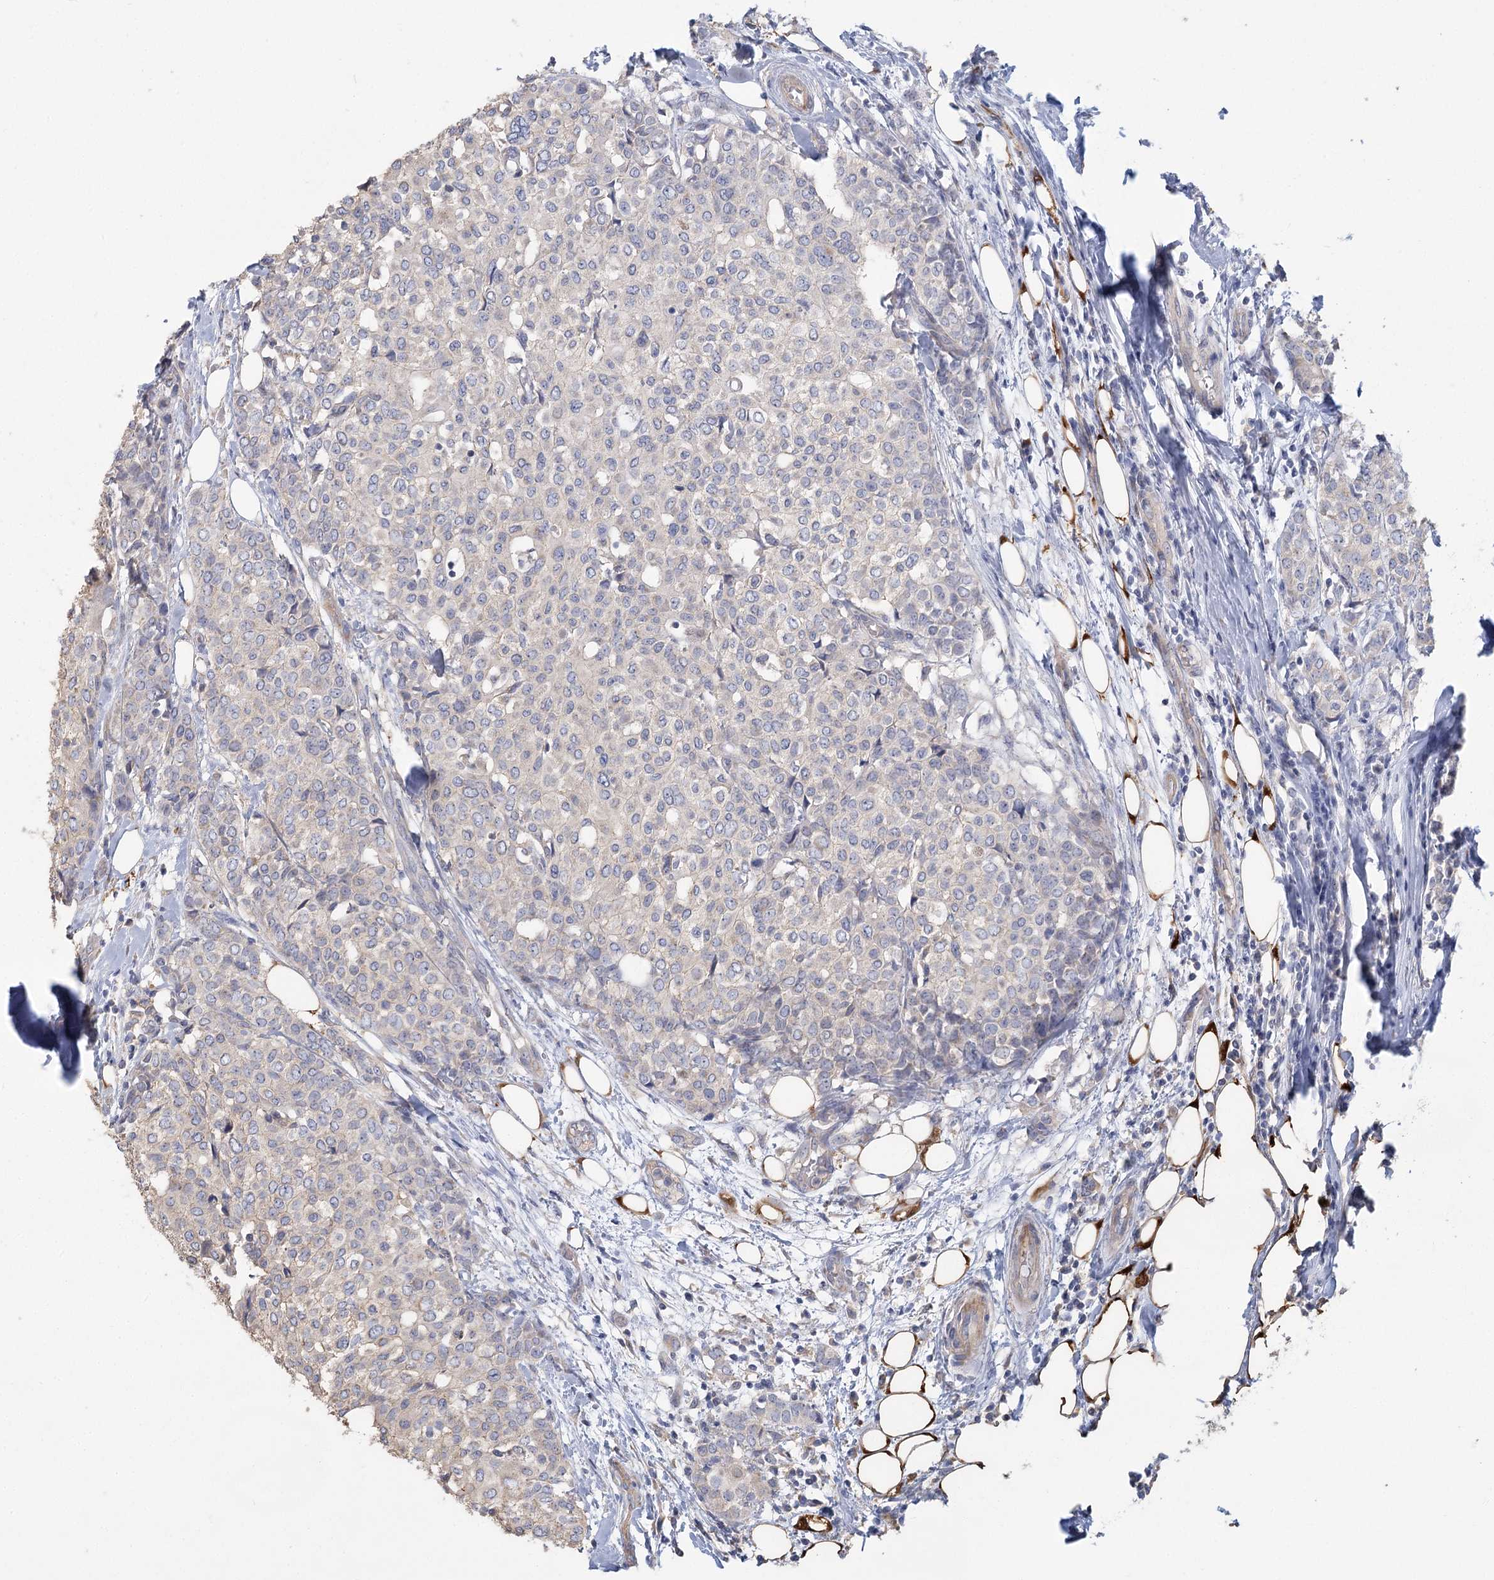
{"staining": {"intensity": "negative", "quantity": "none", "location": "none"}, "tissue": "breast cancer", "cell_type": "Tumor cells", "image_type": "cancer", "snomed": [{"axis": "morphology", "description": "Lobular carcinoma"}, {"axis": "topography", "description": "Breast"}], "caption": "DAB (3,3'-diaminobenzidine) immunohistochemical staining of breast lobular carcinoma shows no significant expression in tumor cells.", "gene": "CNTLN", "patient": {"sex": "female", "age": 51}}